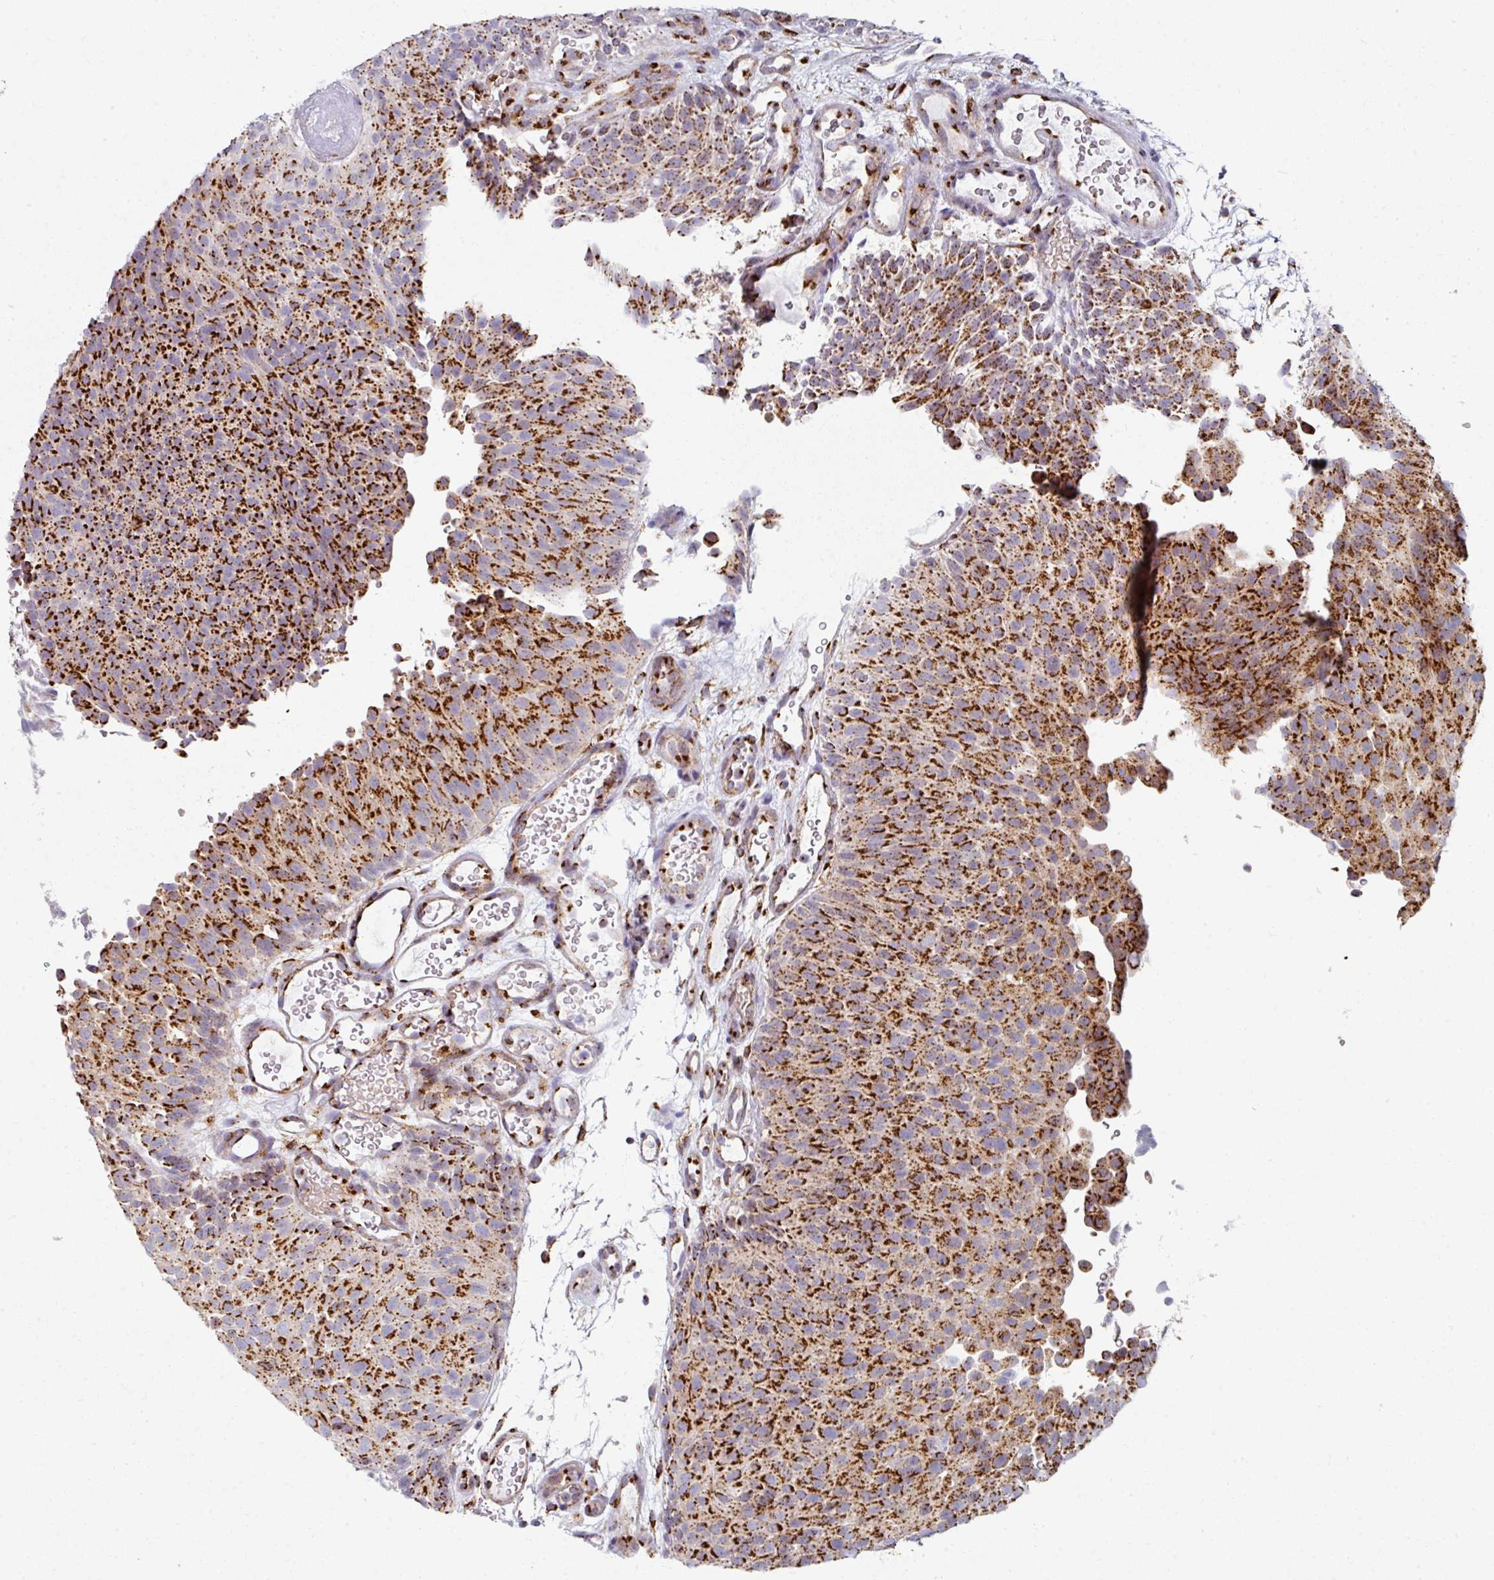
{"staining": {"intensity": "strong", "quantity": ">75%", "location": "cytoplasmic/membranous"}, "tissue": "urothelial cancer", "cell_type": "Tumor cells", "image_type": "cancer", "snomed": [{"axis": "morphology", "description": "Urothelial carcinoma, Low grade"}, {"axis": "topography", "description": "Urinary bladder"}], "caption": "About >75% of tumor cells in urothelial cancer show strong cytoplasmic/membranous protein staining as visualized by brown immunohistochemical staining.", "gene": "CCDC85B", "patient": {"sex": "male", "age": 78}}